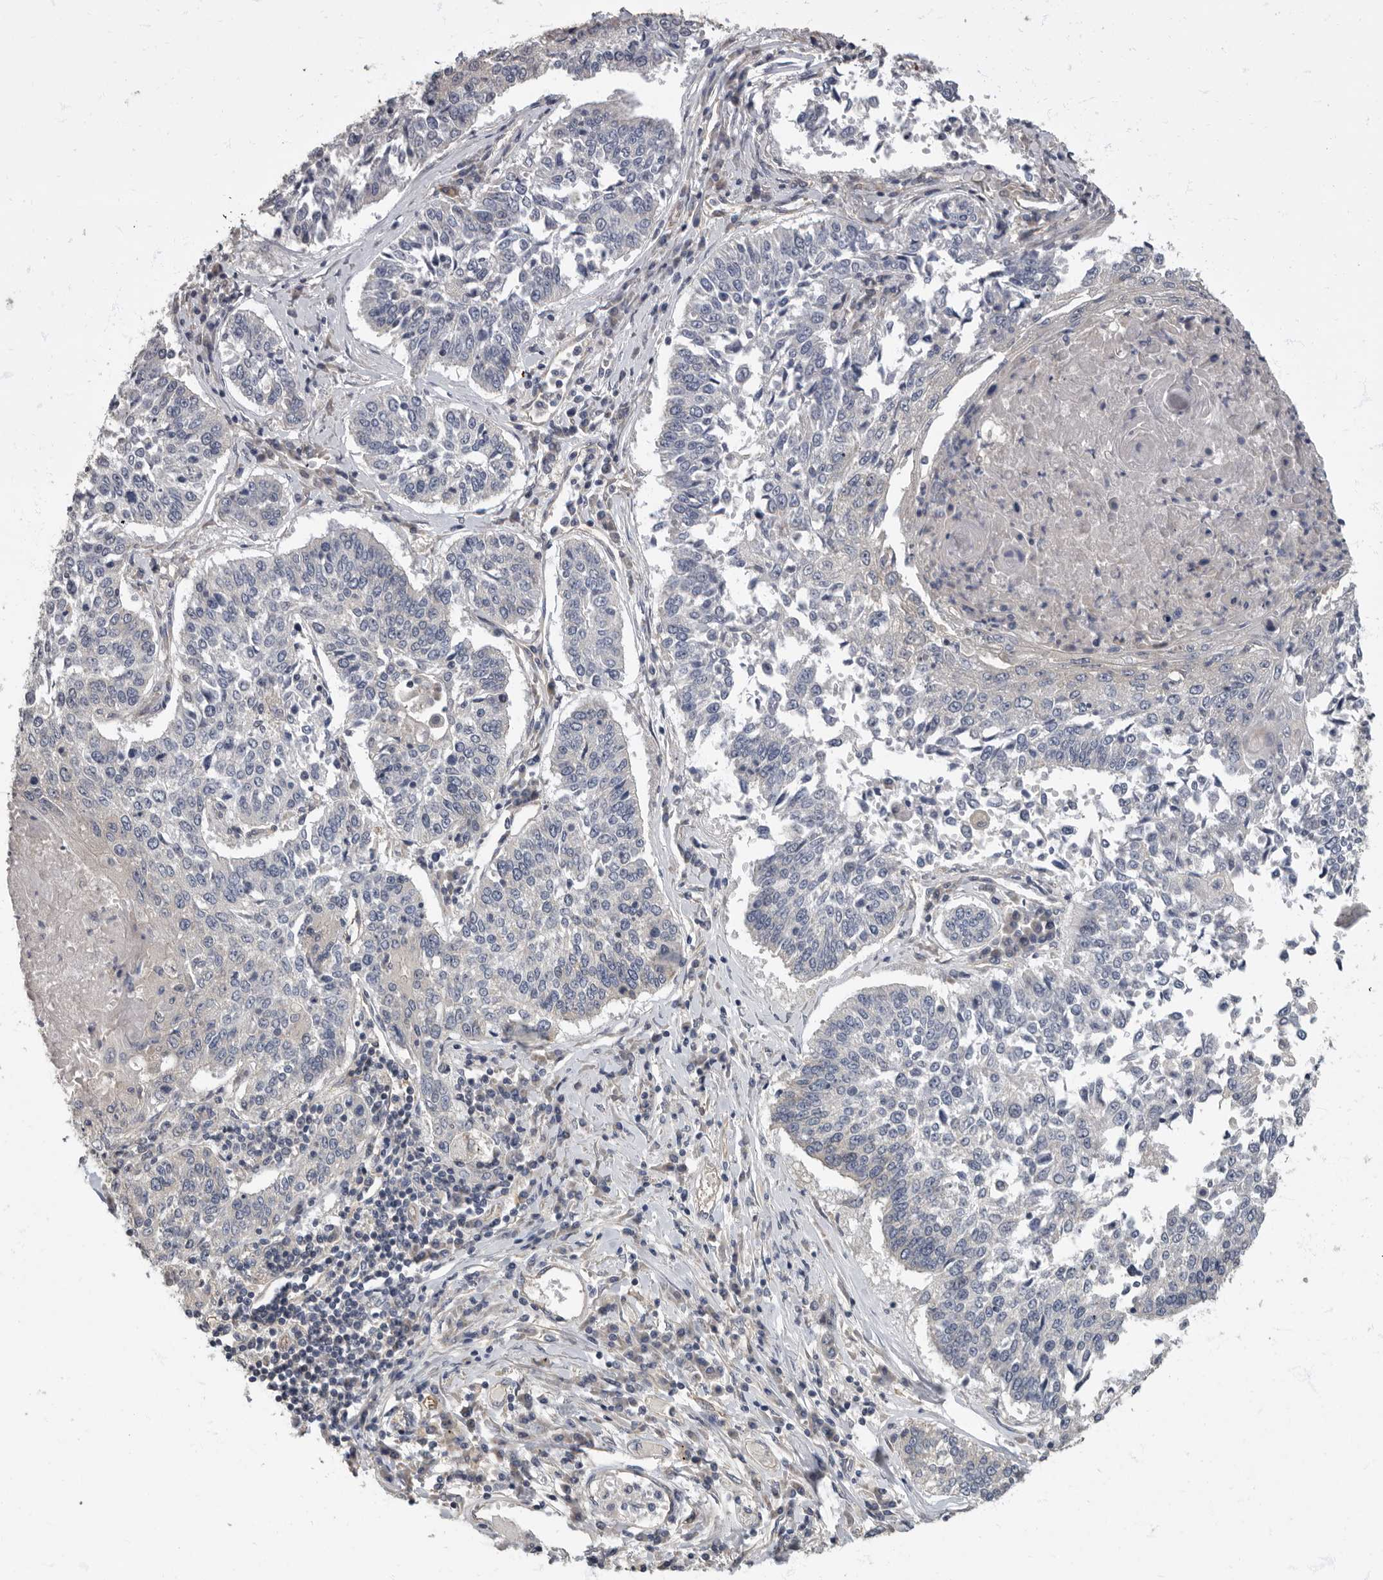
{"staining": {"intensity": "negative", "quantity": "none", "location": "none"}, "tissue": "lung cancer", "cell_type": "Tumor cells", "image_type": "cancer", "snomed": [{"axis": "morphology", "description": "Normal tissue, NOS"}, {"axis": "morphology", "description": "Squamous cell carcinoma, NOS"}, {"axis": "topography", "description": "Cartilage tissue"}, {"axis": "topography", "description": "Lung"}, {"axis": "topography", "description": "Peripheral nerve tissue"}], "caption": "Protein analysis of lung cancer displays no significant positivity in tumor cells.", "gene": "PDK1", "patient": {"sex": "female", "age": 49}}